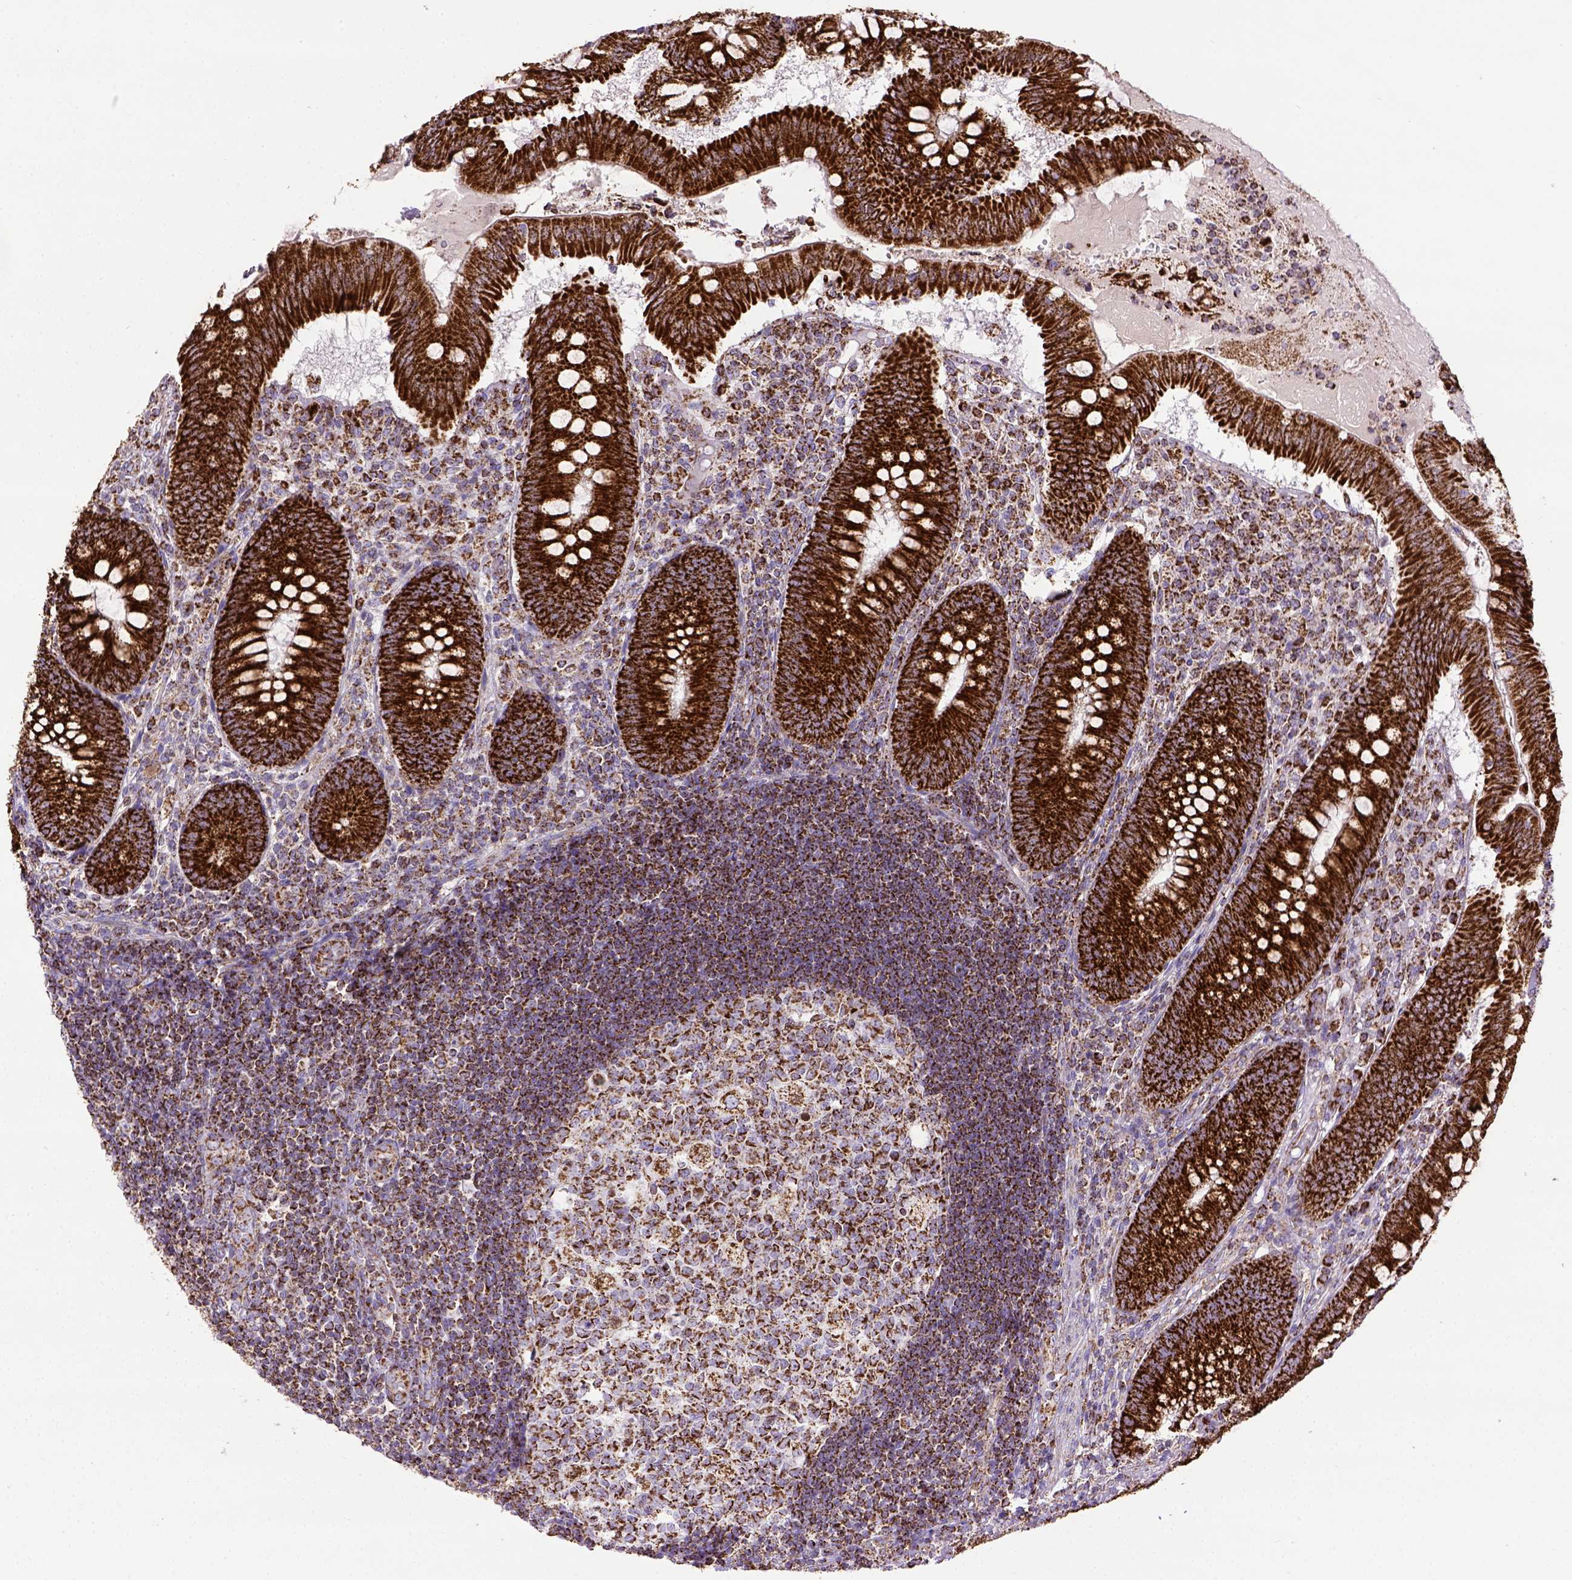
{"staining": {"intensity": "strong", "quantity": ">75%", "location": "cytoplasmic/membranous"}, "tissue": "appendix", "cell_type": "Glandular cells", "image_type": "normal", "snomed": [{"axis": "morphology", "description": "Normal tissue, NOS"}, {"axis": "morphology", "description": "Inflammation, NOS"}, {"axis": "topography", "description": "Appendix"}], "caption": "This image displays benign appendix stained with IHC to label a protein in brown. The cytoplasmic/membranous of glandular cells show strong positivity for the protein. Nuclei are counter-stained blue.", "gene": "MT", "patient": {"sex": "male", "age": 16}}